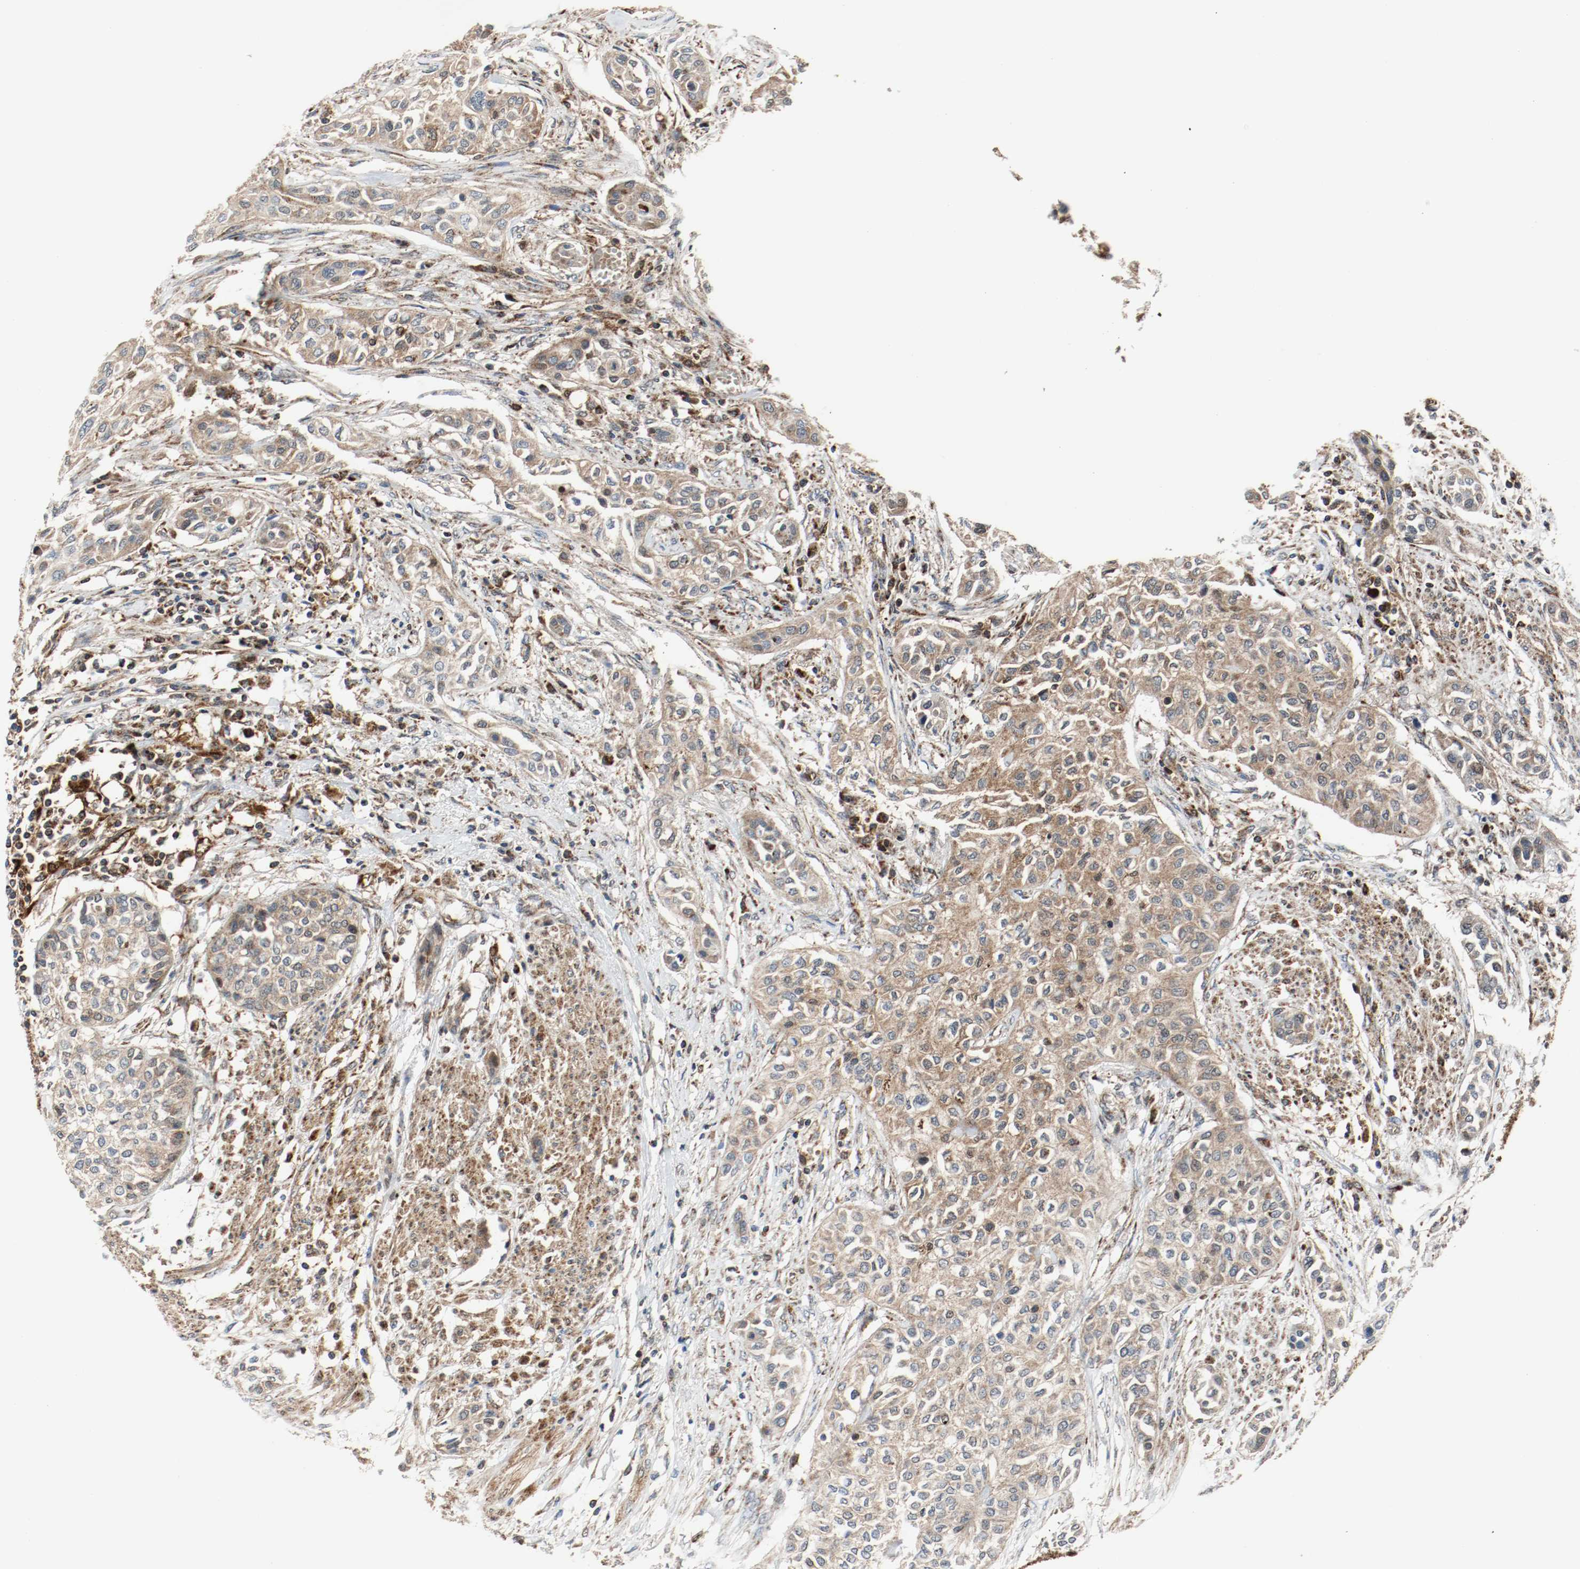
{"staining": {"intensity": "moderate", "quantity": ">75%", "location": "cytoplasmic/membranous"}, "tissue": "urothelial cancer", "cell_type": "Tumor cells", "image_type": "cancer", "snomed": [{"axis": "morphology", "description": "Urothelial carcinoma, High grade"}, {"axis": "topography", "description": "Urinary bladder"}], "caption": "An image showing moderate cytoplasmic/membranous positivity in about >75% of tumor cells in urothelial cancer, as visualized by brown immunohistochemical staining.", "gene": "TXNRD1", "patient": {"sex": "male", "age": 74}}